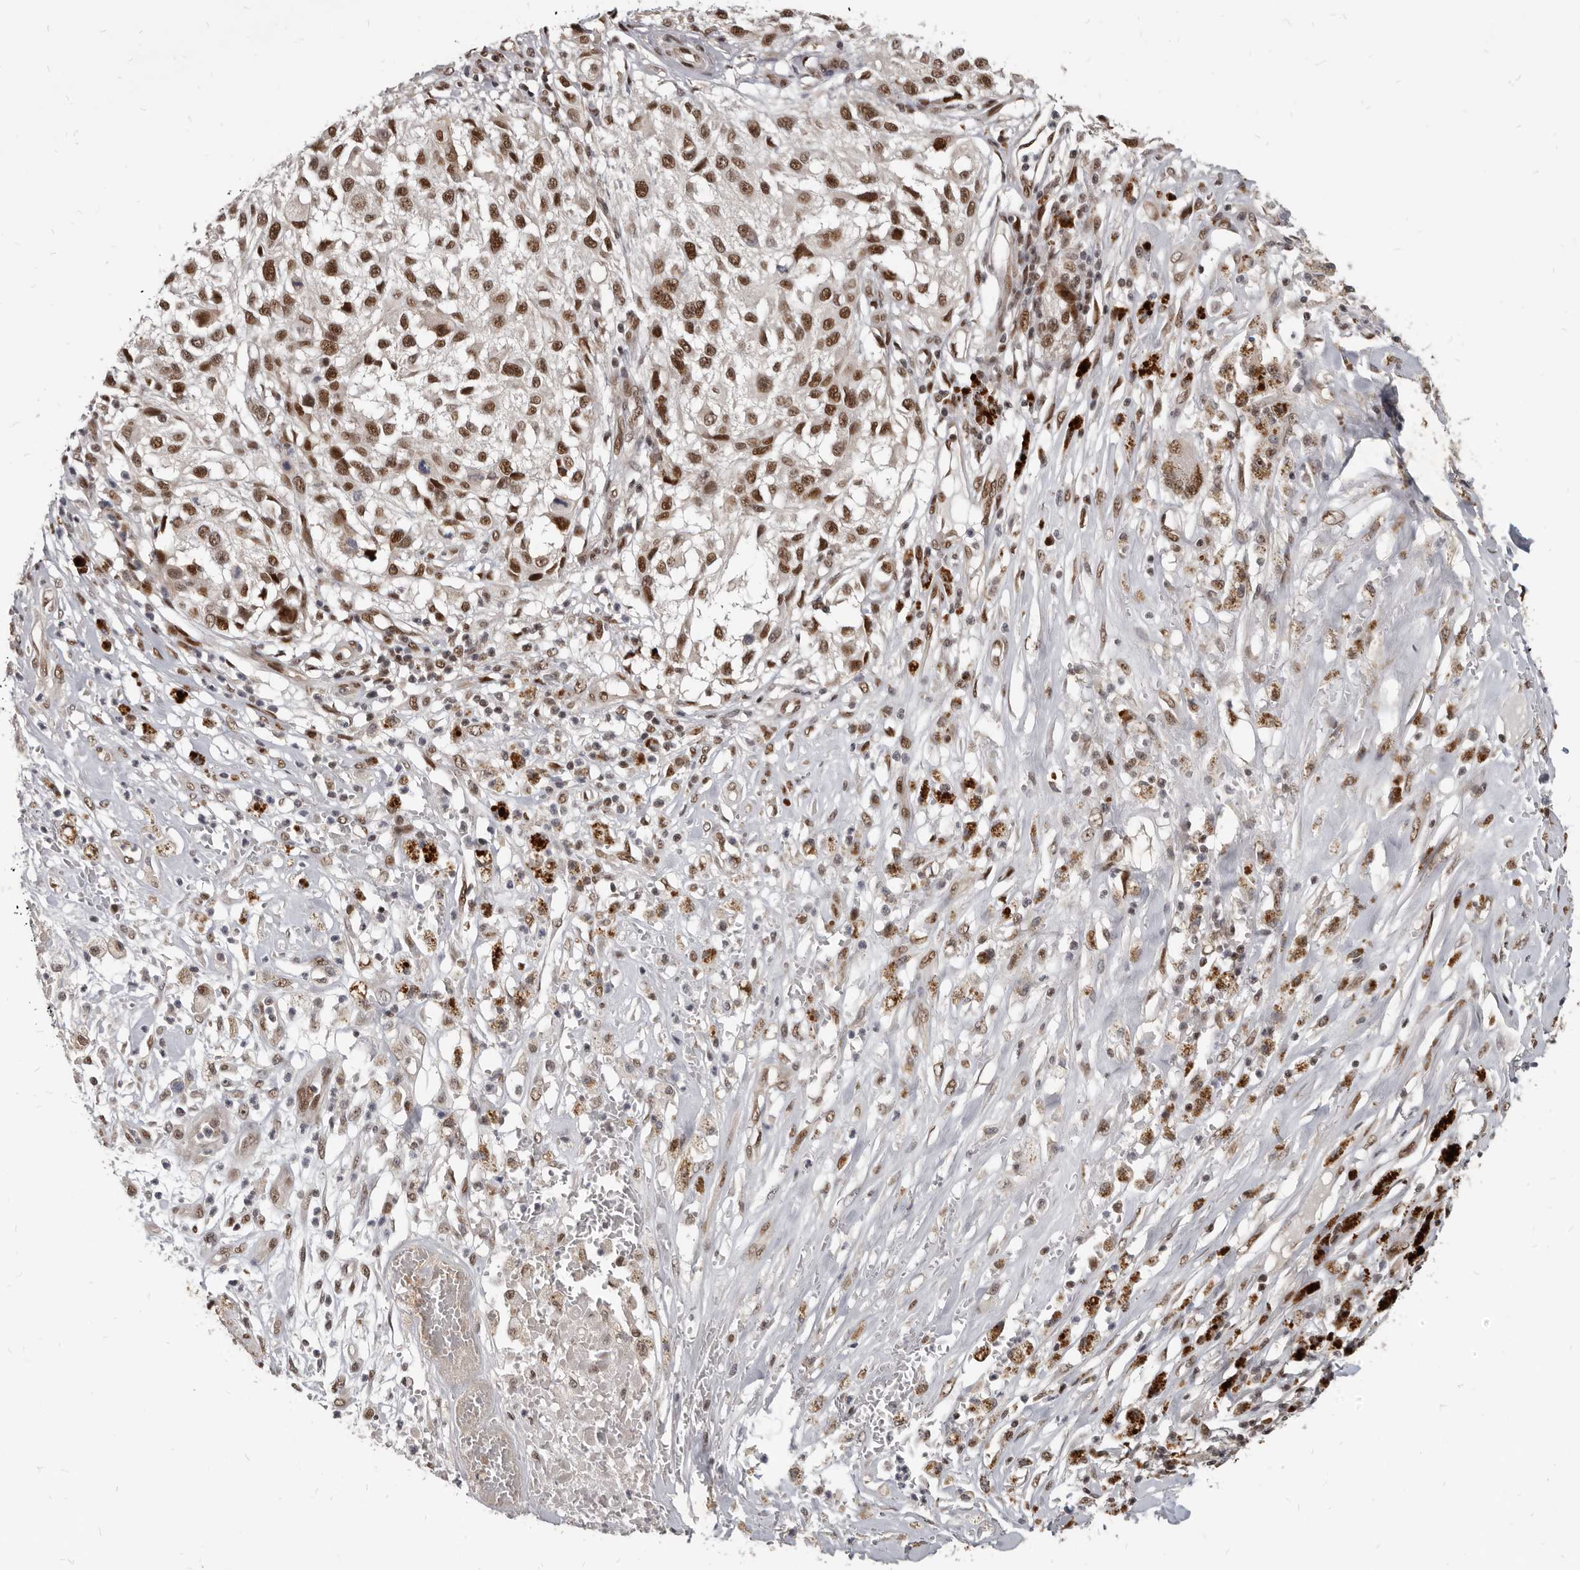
{"staining": {"intensity": "moderate", "quantity": ">75%", "location": "nuclear"}, "tissue": "melanoma", "cell_type": "Tumor cells", "image_type": "cancer", "snomed": [{"axis": "morphology", "description": "Necrosis, NOS"}, {"axis": "morphology", "description": "Malignant melanoma, NOS"}, {"axis": "topography", "description": "Skin"}], "caption": "This histopathology image displays malignant melanoma stained with immunohistochemistry (IHC) to label a protein in brown. The nuclear of tumor cells show moderate positivity for the protein. Nuclei are counter-stained blue.", "gene": "ATF5", "patient": {"sex": "female", "age": 87}}